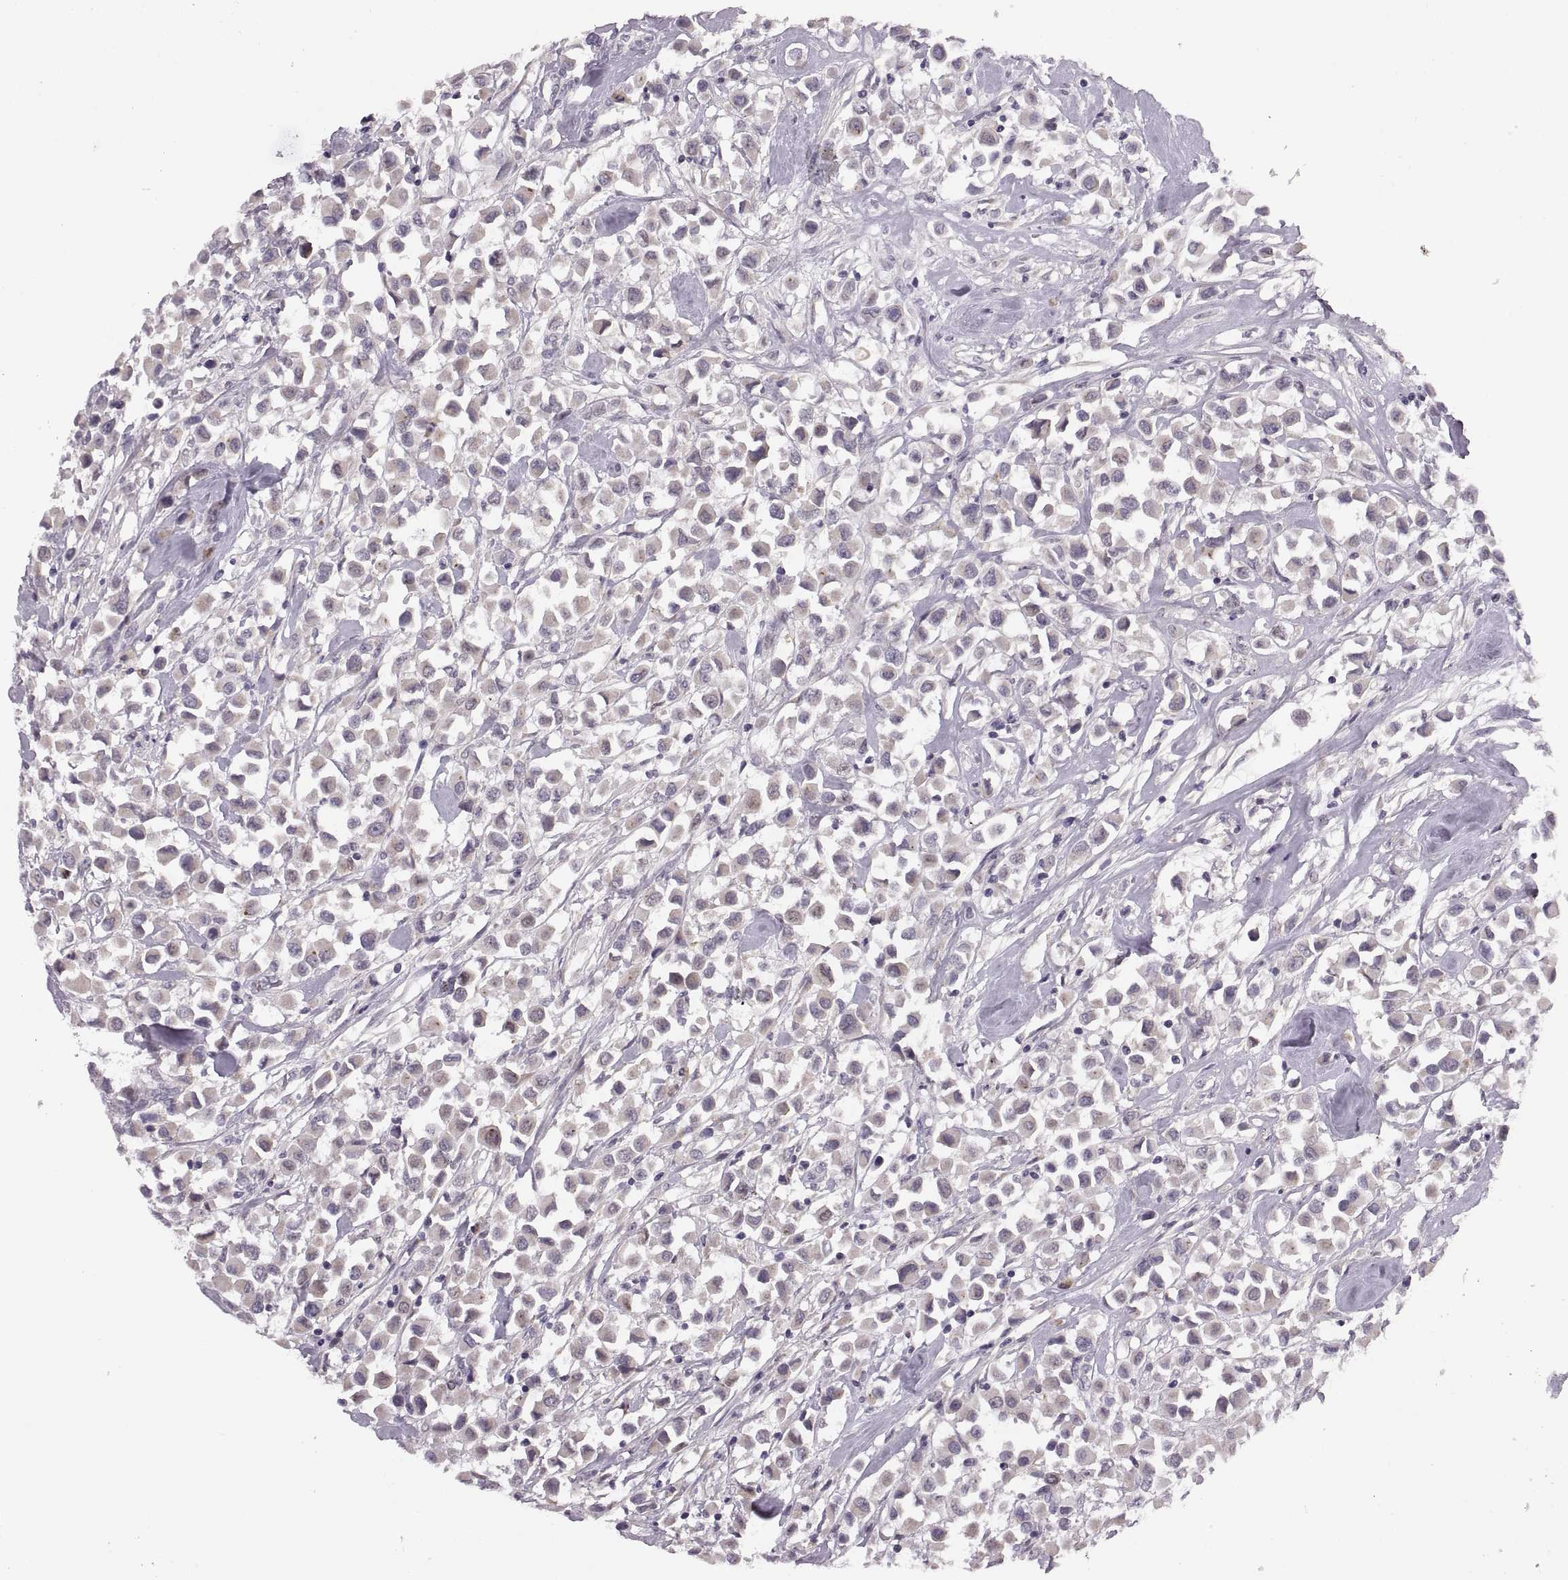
{"staining": {"intensity": "weak", "quantity": ">75%", "location": "cytoplasmic/membranous"}, "tissue": "breast cancer", "cell_type": "Tumor cells", "image_type": "cancer", "snomed": [{"axis": "morphology", "description": "Duct carcinoma"}, {"axis": "topography", "description": "Breast"}], "caption": "Weak cytoplasmic/membranous staining is appreciated in approximately >75% of tumor cells in breast intraductal carcinoma.", "gene": "ADH6", "patient": {"sex": "female", "age": 61}}